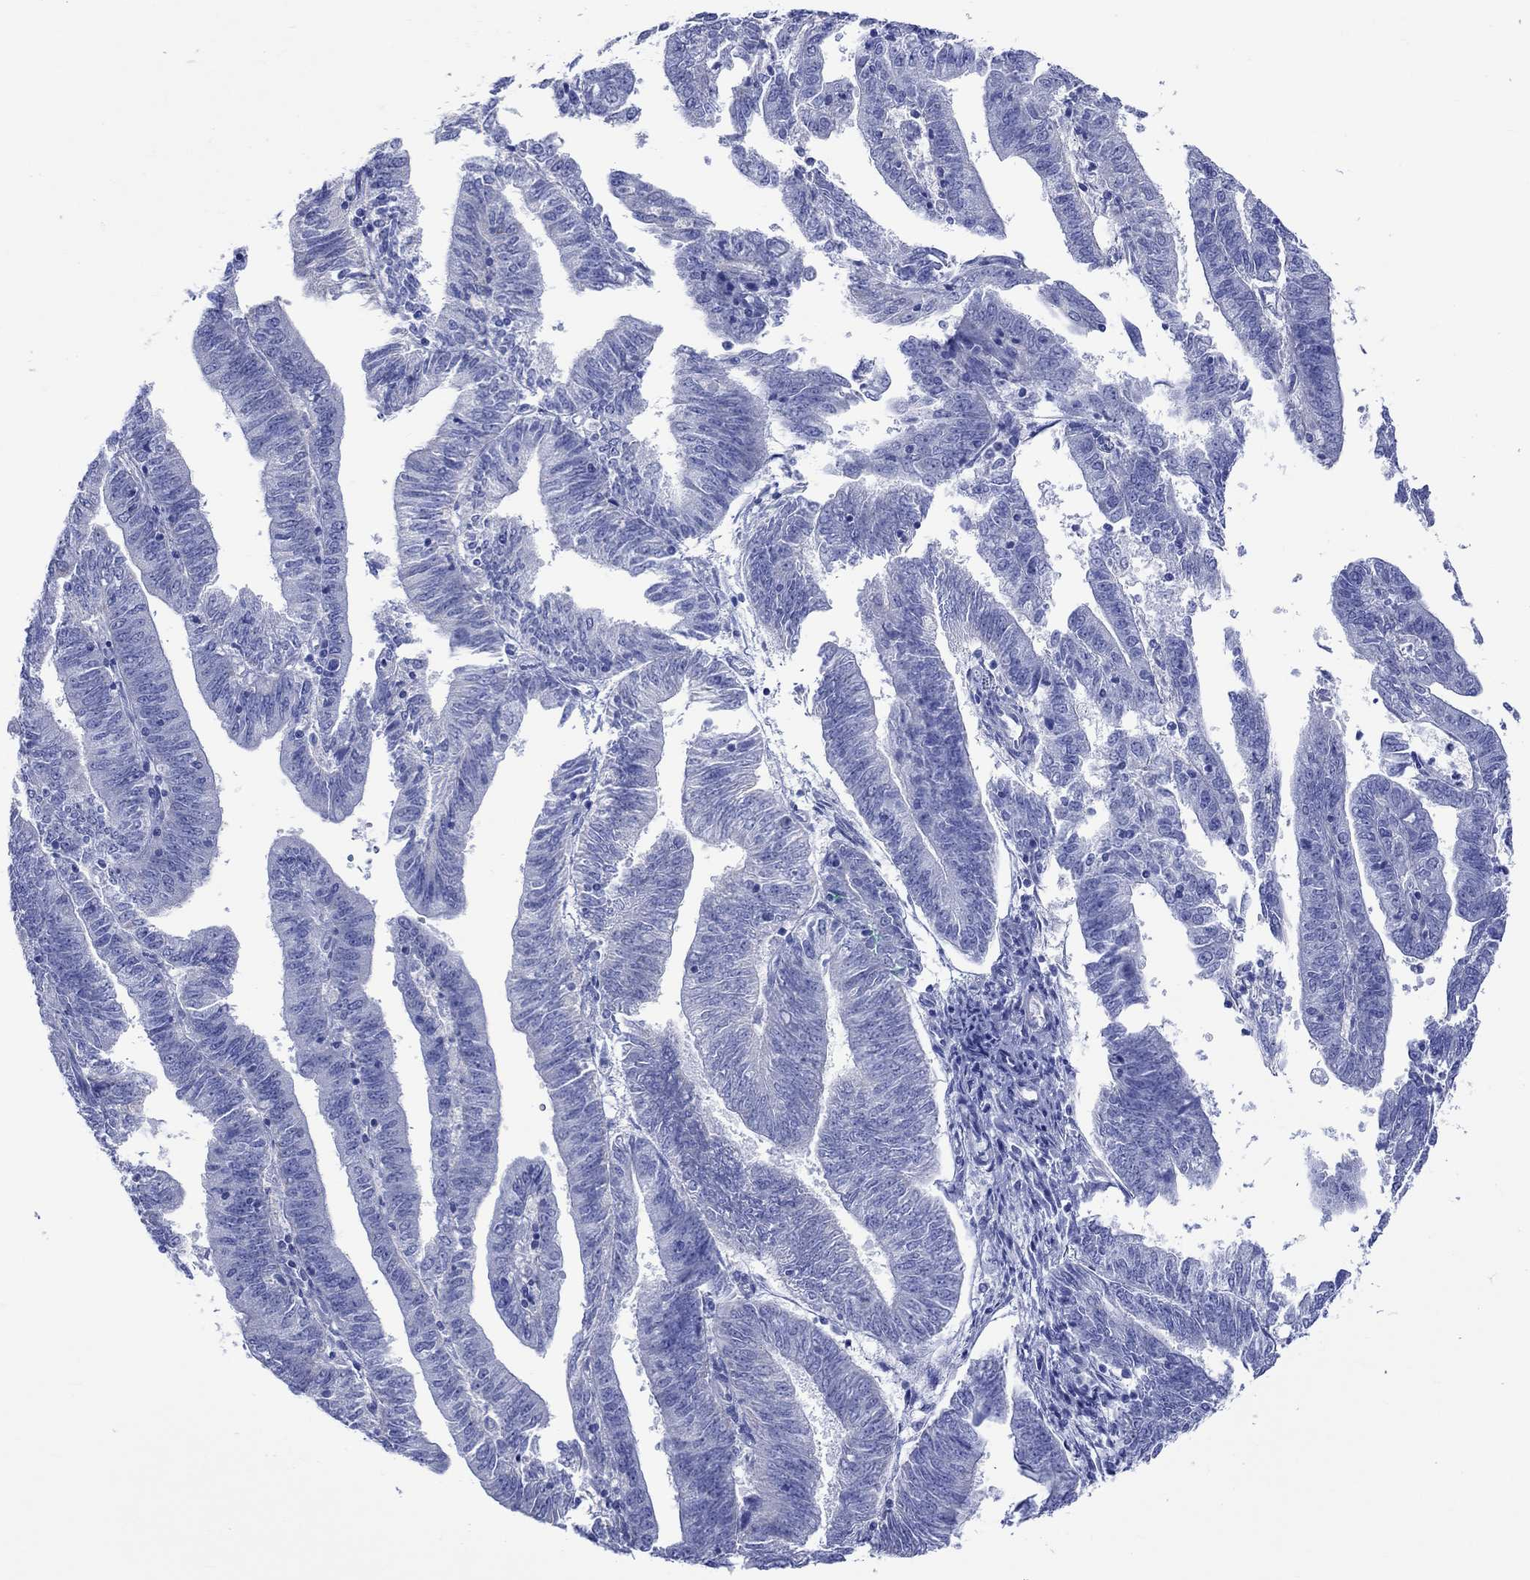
{"staining": {"intensity": "negative", "quantity": "none", "location": "none"}, "tissue": "endometrial cancer", "cell_type": "Tumor cells", "image_type": "cancer", "snomed": [{"axis": "morphology", "description": "Adenocarcinoma, NOS"}, {"axis": "topography", "description": "Endometrium"}], "caption": "Tumor cells show no significant protein positivity in endometrial cancer (adenocarcinoma).", "gene": "HARBI1", "patient": {"sex": "female", "age": 82}}